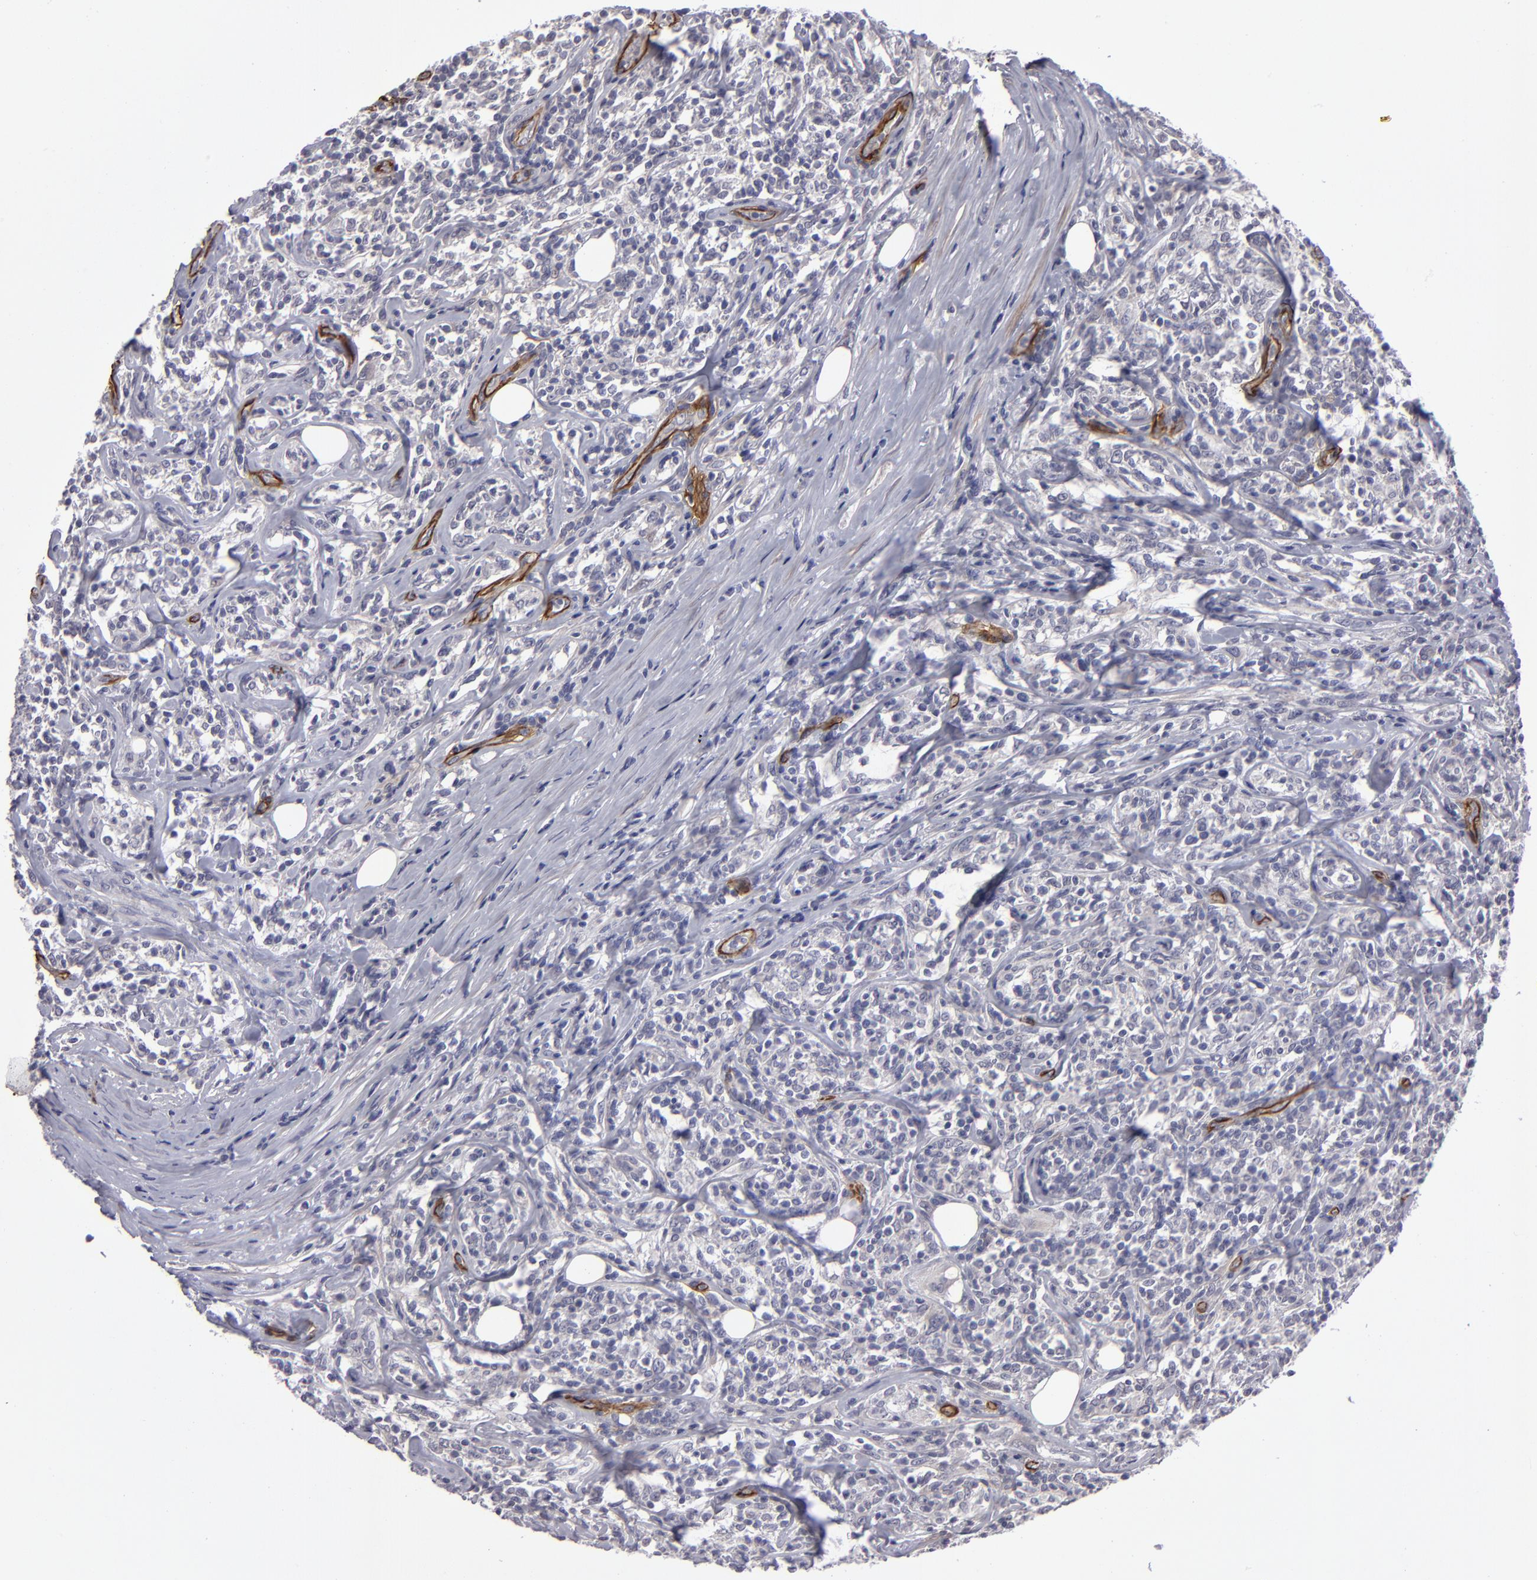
{"staining": {"intensity": "negative", "quantity": "none", "location": "none"}, "tissue": "lymphoma", "cell_type": "Tumor cells", "image_type": "cancer", "snomed": [{"axis": "morphology", "description": "Malignant lymphoma, non-Hodgkin's type, High grade"}, {"axis": "topography", "description": "Lymph node"}], "caption": "Photomicrograph shows no protein staining in tumor cells of malignant lymphoma, non-Hodgkin's type (high-grade) tissue. (Brightfield microscopy of DAB immunohistochemistry at high magnification).", "gene": "ZNF175", "patient": {"sex": "female", "age": 84}}